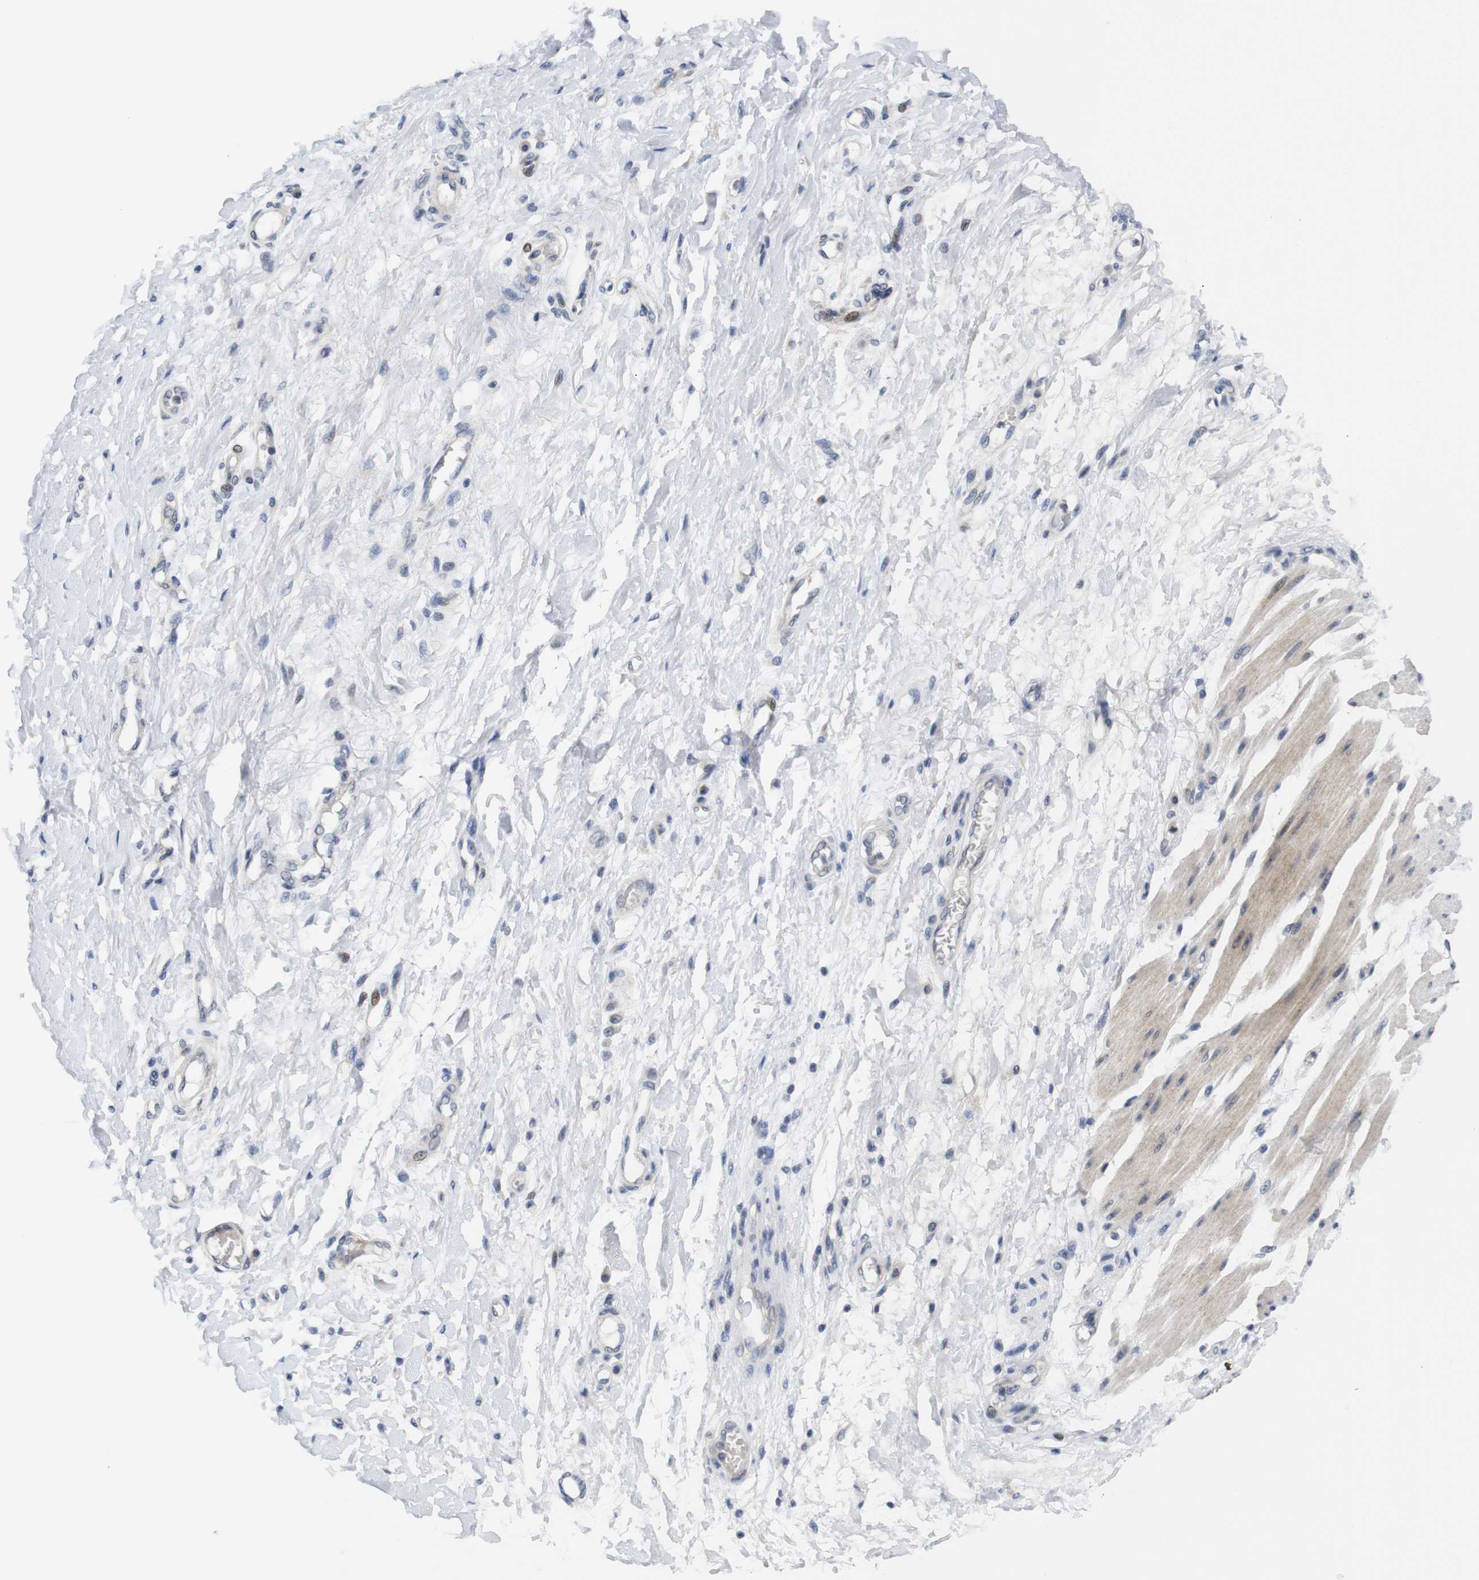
{"staining": {"intensity": "negative", "quantity": "none", "location": "none"}, "tissue": "adipose tissue", "cell_type": "Adipocytes", "image_type": "normal", "snomed": [{"axis": "morphology", "description": "Normal tissue, NOS"}, {"axis": "morphology", "description": "Adenocarcinoma, NOS"}, {"axis": "topography", "description": "Esophagus"}], "caption": "DAB immunohistochemical staining of unremarkable adipose tissue displays no significant expression in adipocytes. (Brightfield microscopy of DAB (3,3'-diaminobenzidine) immunohistochemistry (IHC) at high magnification).", "gene": "SKP2", "patient": {"sex": "male", "age": 62}}